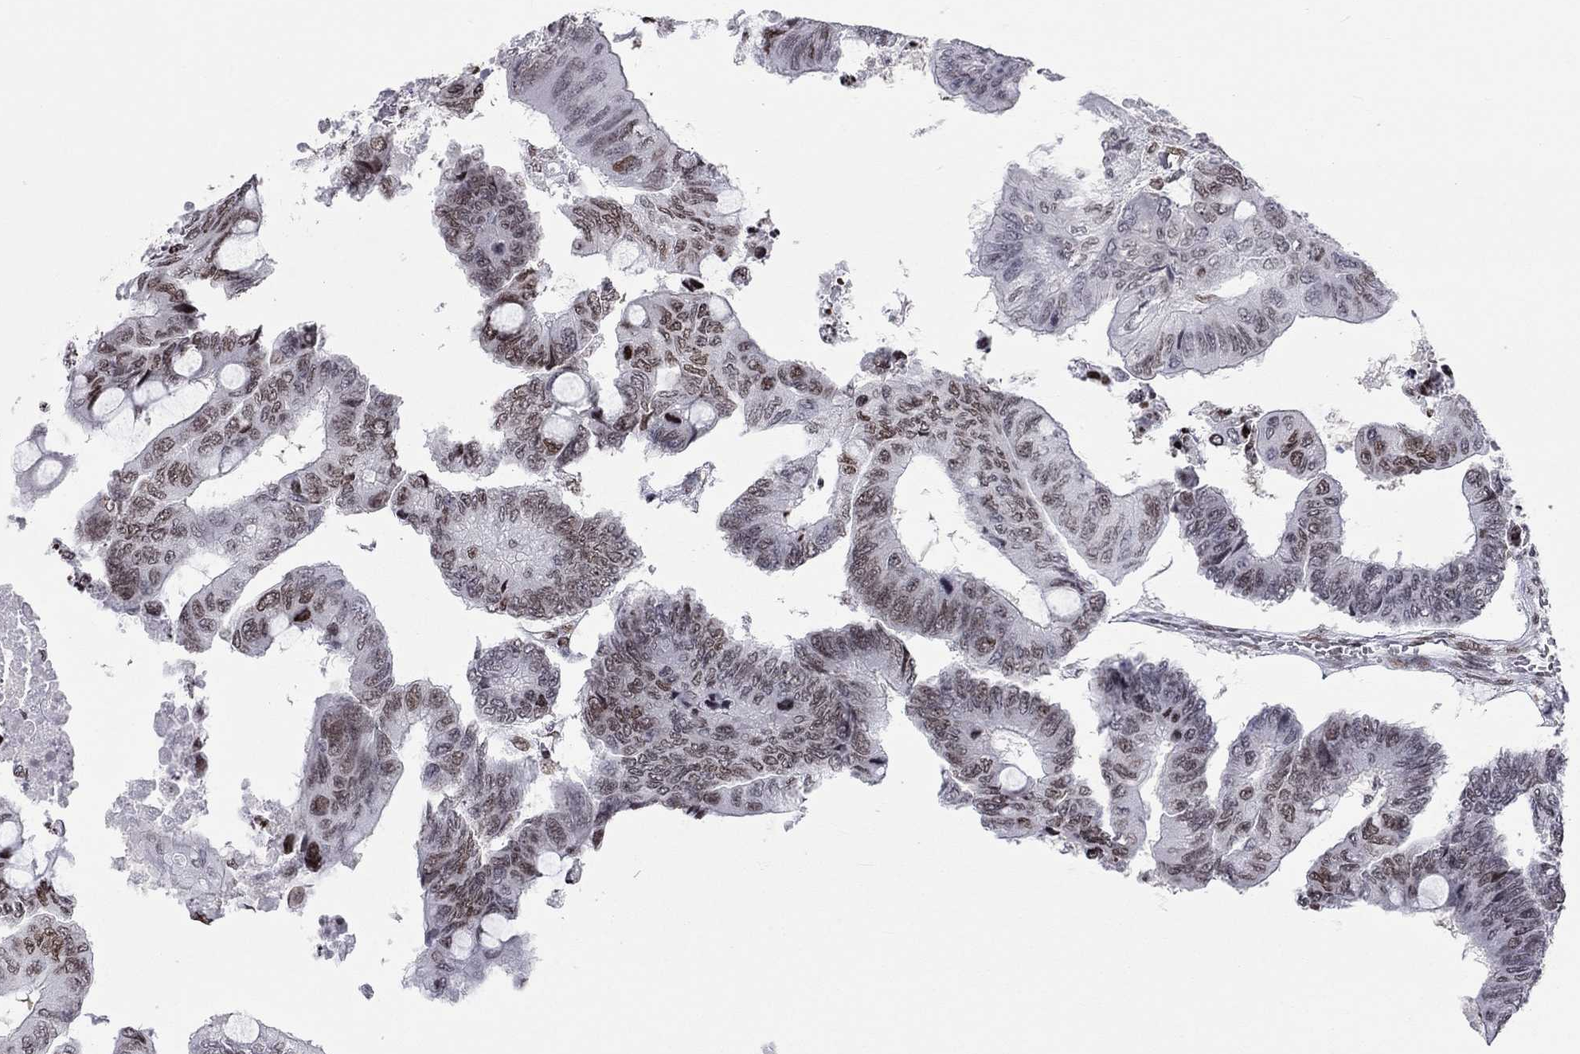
{"staining": {"intensity": "moderate", "quantity": "<25%", "location": "nuclear"}, "tissue": "colorectal cancer", "cell_type": "Tumor cells", "image_type": "cancer", "snomed": [{"axis": "morphology", "description": "Normal tissue, NOS"}, {"axis": "morphology", "description": "Adenocarcinoma, NOS"}, {"axis": "topography", "description": "Rectum"}, {"axis": "topography", "description": "Peripheral nerve tissue"}], "caption": "DAB immunohistochemical staining of human colorectal cancer (adenocarcinoma) exhibits moderate nuclear protein expression in approximately <25% of tumor cells.", "gene": "H2AX", "patient": {"sex": "male", "age": 92}}